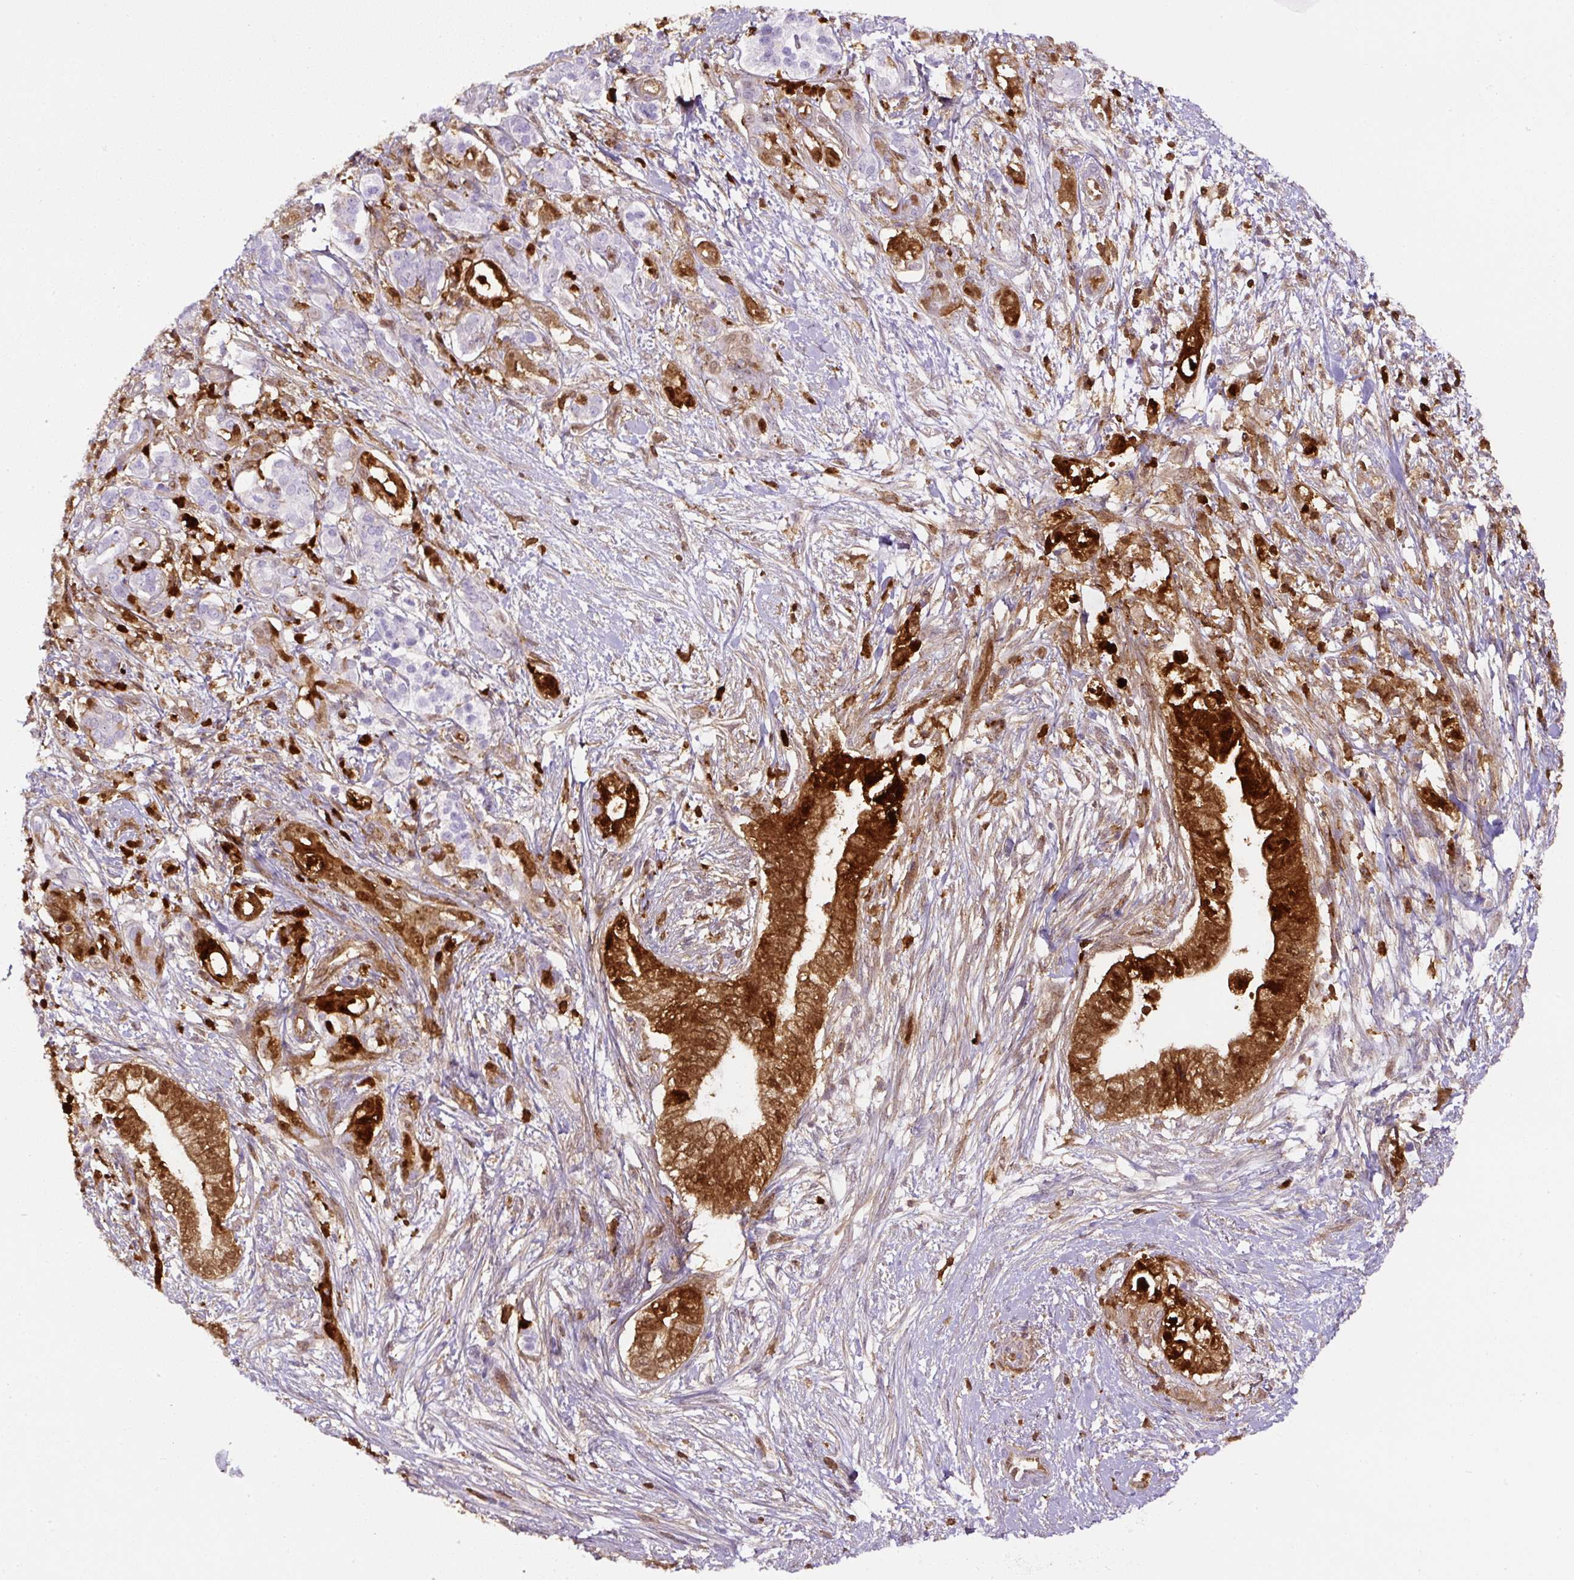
{"staining": {"intensity": "strong", "quantity": ">75%", "location": "cytoplasmic/membranous,nuclear"}, "tissue": "pancreatic cancer", "cell_type": "Tumor cells", "image_type": "cancer", "snomed": [{"axis": "morphology", "description": "Adenocarcinoma, NOS"}, {"axis": "topography", "description": "Pancreas"}], "caption": "An immunohistochemistry photomicrograph of tumor tissue is shown. Protein staining in brown labels strong cytoplasmic/membranous and nuclear positivity in pancreatic adenocarcinoma within tumor cells.", "gene": "ANXA1", "patient": {"sex": "male", "age": 70}}